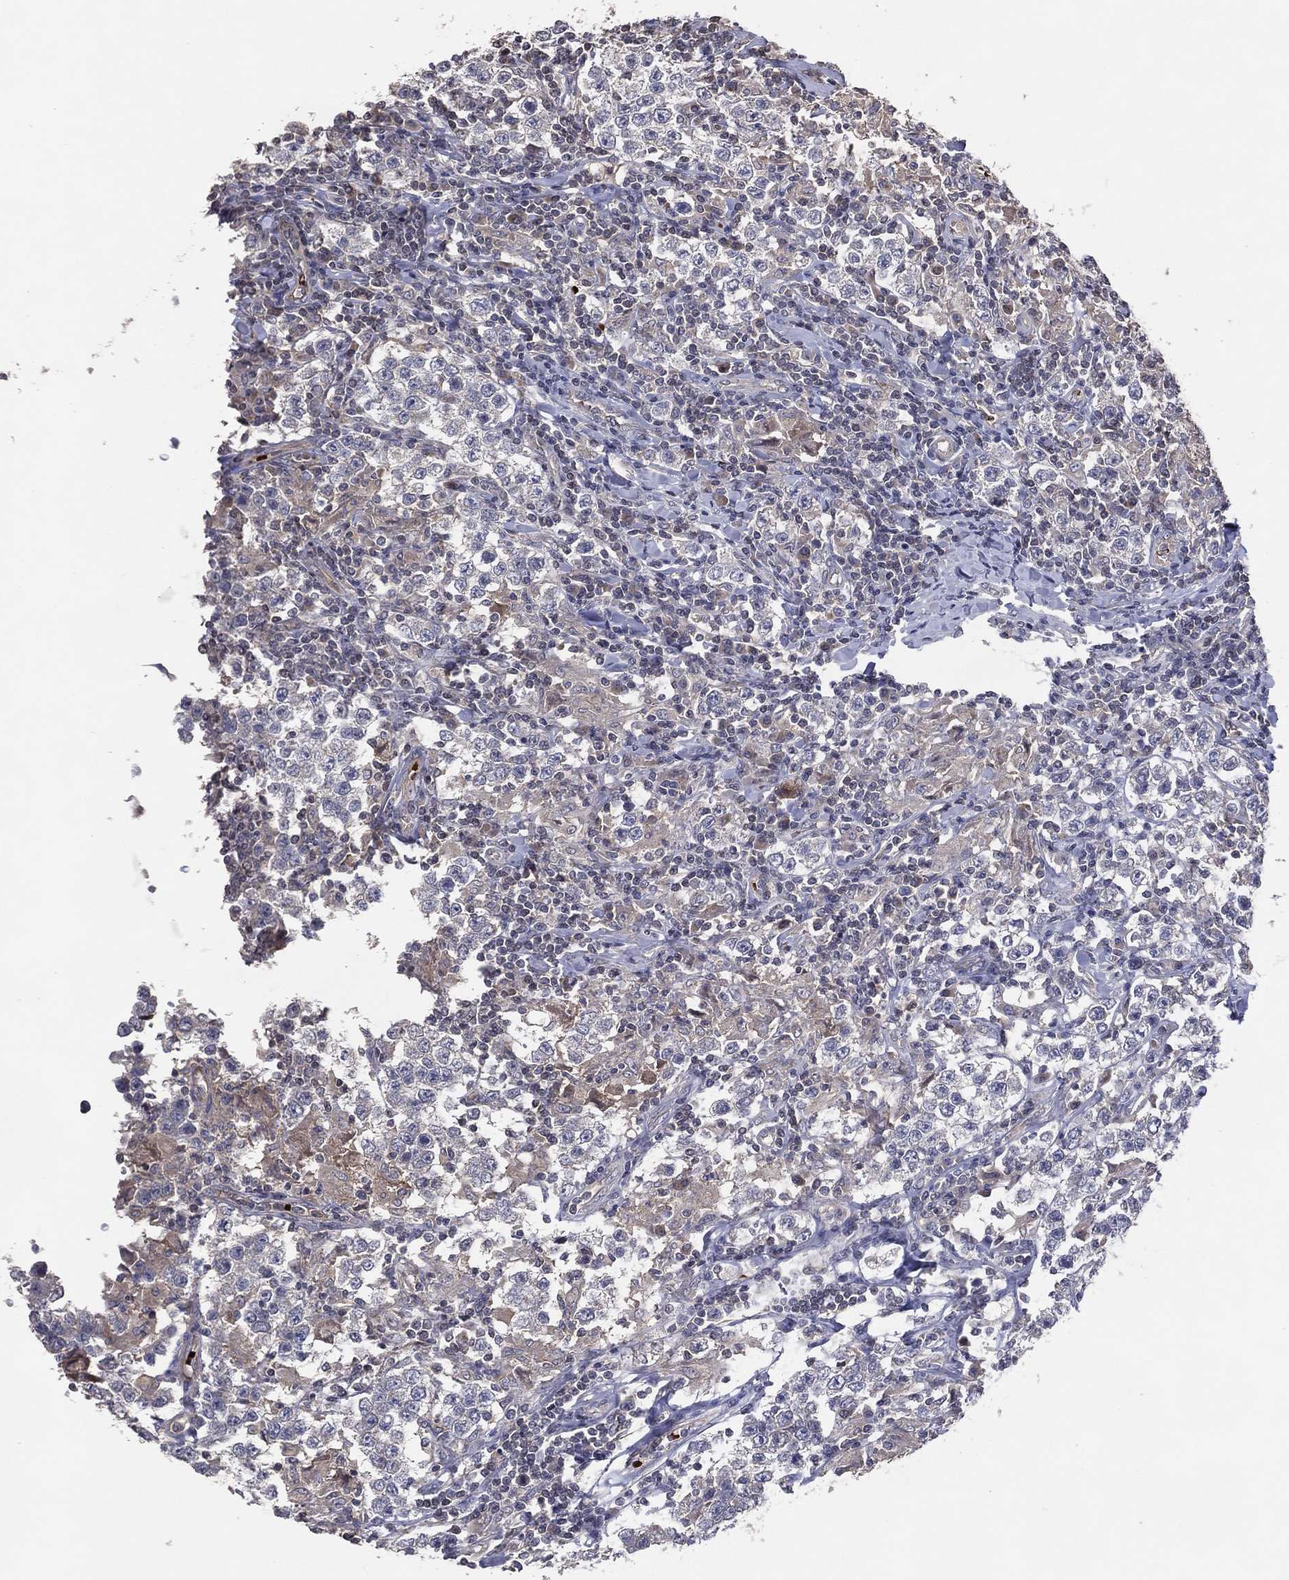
{"staining": {"intensity": "negative", "quantity": "none", "location": "none"}, "tissue": "testis cancer", "cell_type": "Tumor cells", "image_type": "cancer", "snomed": [{"axis": "morphology", "description": "Seminoma, NOS"}, {"axis": "morphology", "description": "Carcinoma, Embryonal, NOS"}, {"axis": "topography", "description": "Testis"}], "caption": "This is an immunohistochemistry (IHC) photomicrograph of embryonal carcinoma (testis). There is no expression in tumor cells.", "gene": "DNAH7", "patient": {"sex": "male", "age": 41}}